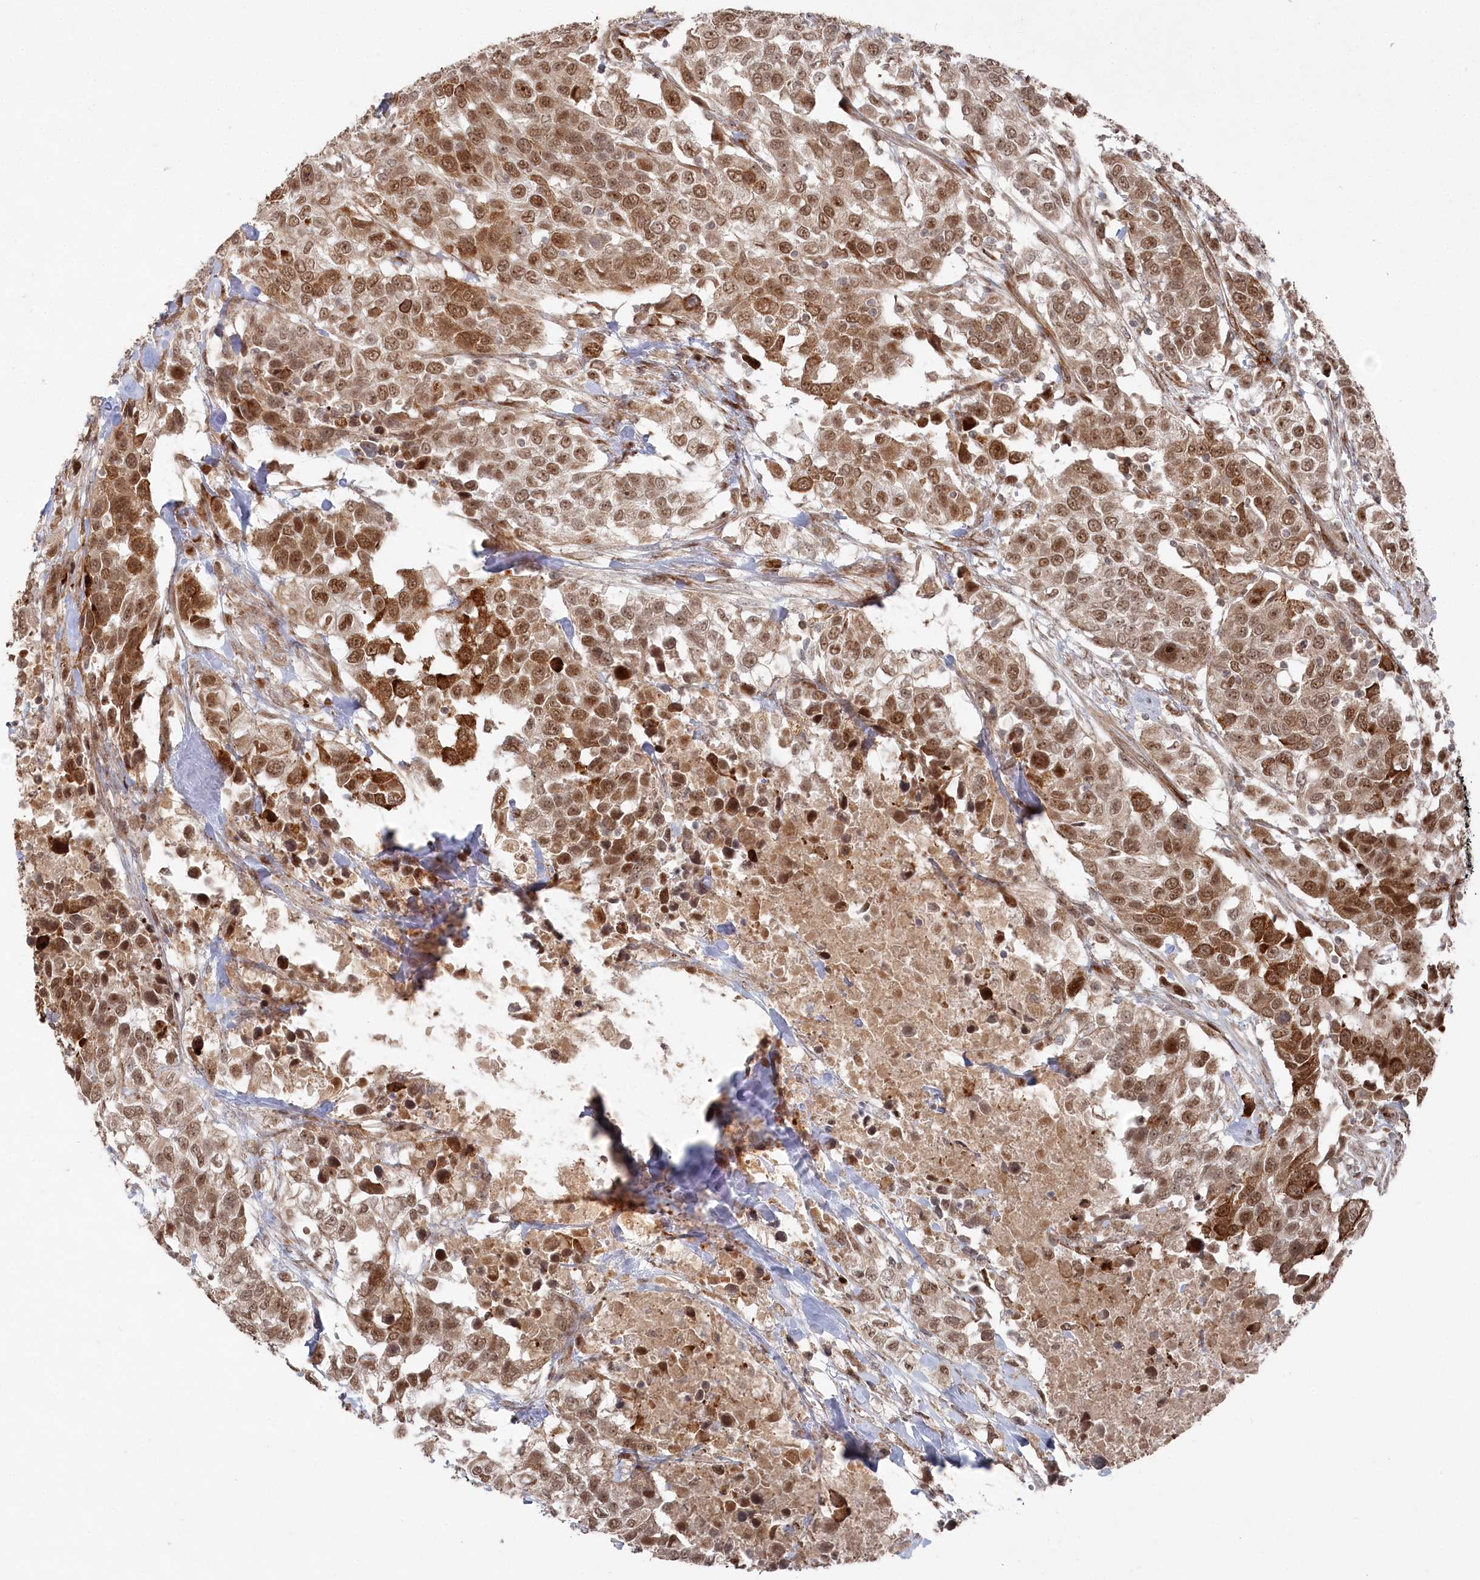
{"staining": {"intensity": "moderate", "quantity": ">75%", "location": "cytoplasmic/membranous,nuclear"}, "tissue": "urothelial cancer", "cell_type": "Tumor cells", "image_type": "cancer", "snomed": [{"axis": "morphology", "description": "Urothelial carcinoma, High grade"}, {"axis": "topography", "description": "Urinary bladder"}], "caption": "About >75% of tumor cells in urothelial cancer reveal moderate cytoplasmic/membranous and nuclear protein staining as visualized by brown immunohistochemical staining.", "gene": "POLR3A", "patient": {"sex": "female", "age": 80}}